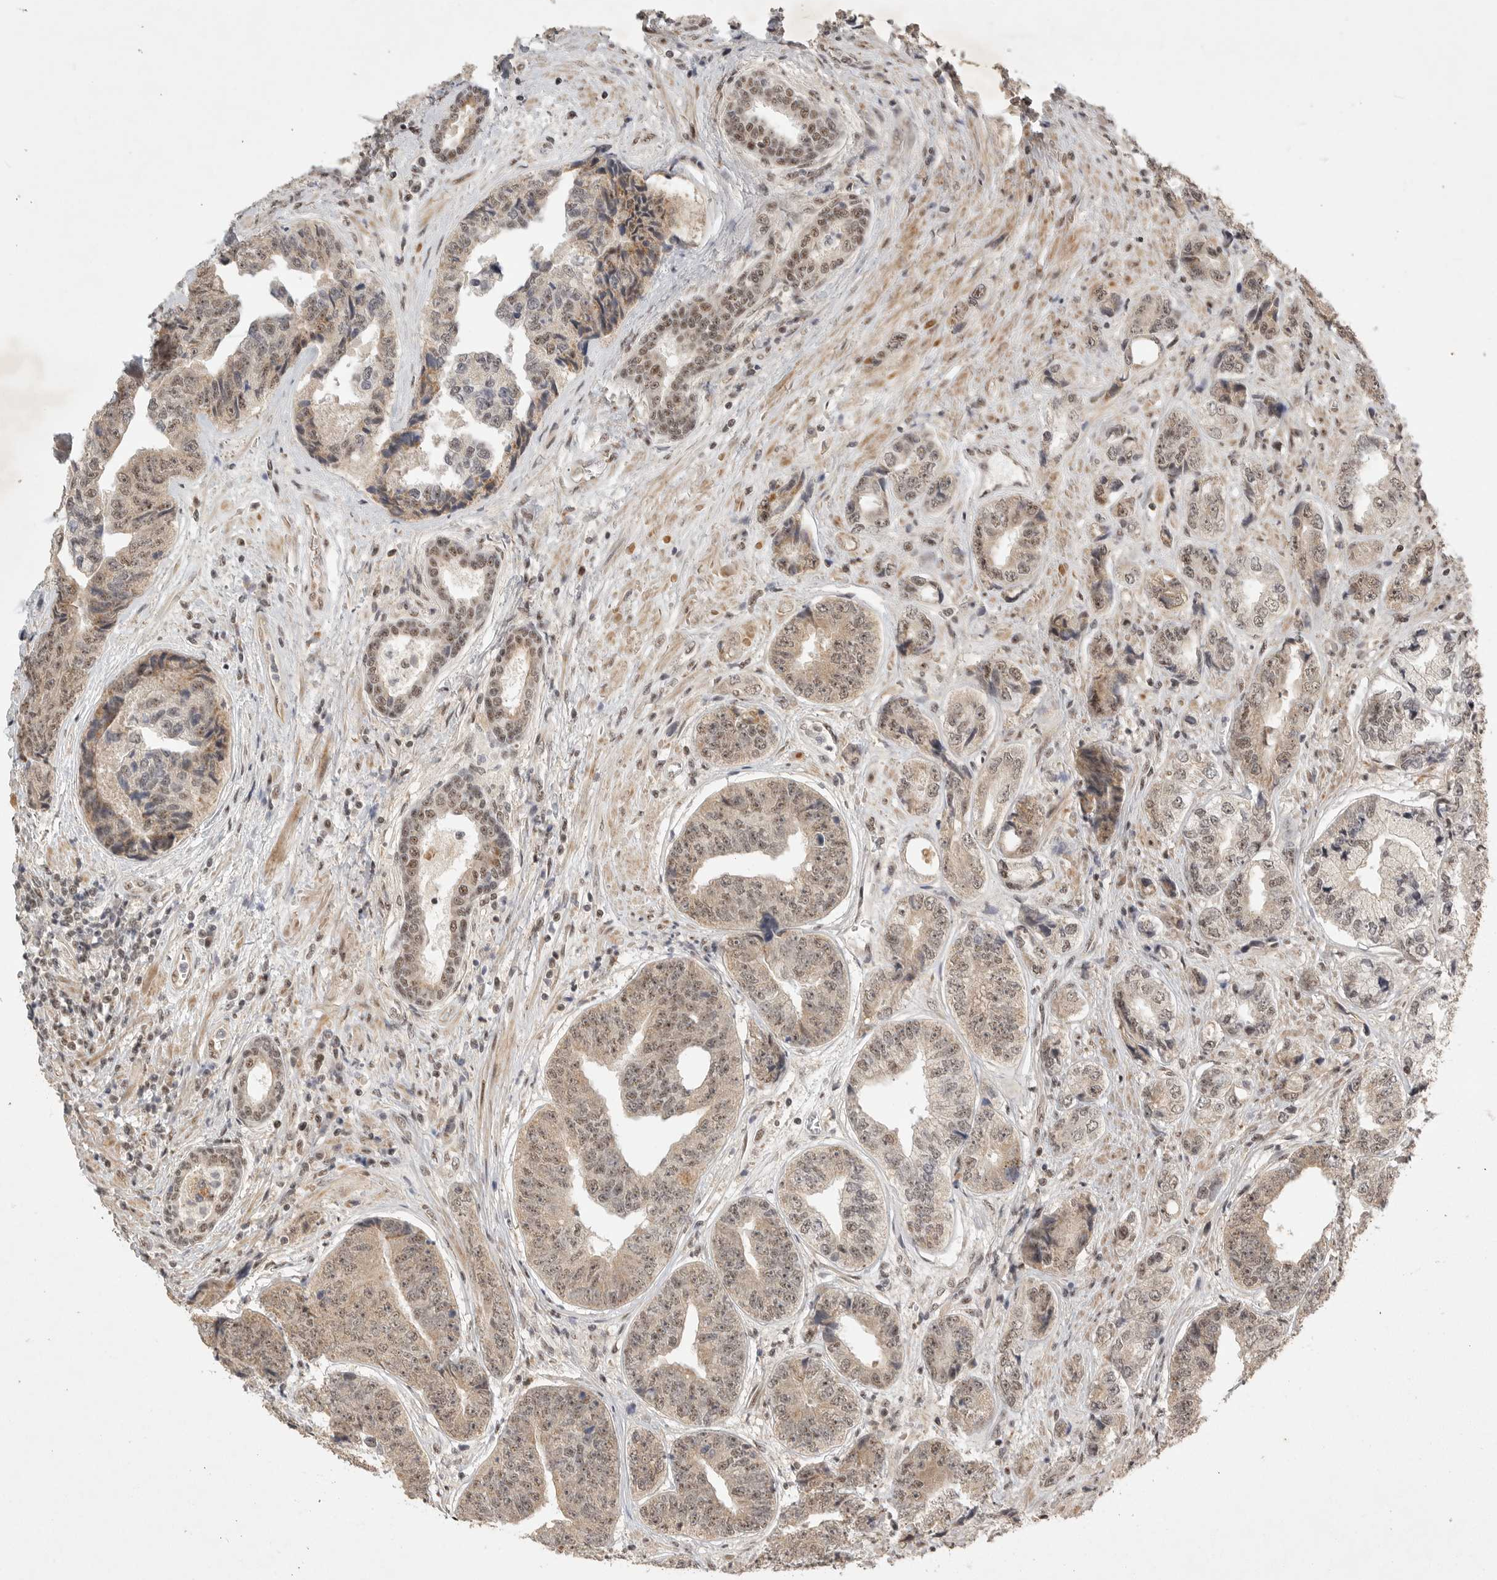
{"staining": {"intensity": "moderate", "quantity": ">75%", "location": "nuclear"}, "tissue": "prostate cancer", "cell_type": "Tumor cells", "image_type": "cancer", "snomed": [{"axis": "morphology", "description": "Adenocarcinoma, High grade"}, {"axis": "topography", "description": "Prostate"}], "caption": "Protein staining exhibits moderate nuclear positivity in approximately >75% of tumor cells in prostate high-grade adenocarcinoma.", "gene": "POMP", "patient": {"sex": "male", "age": 61}}